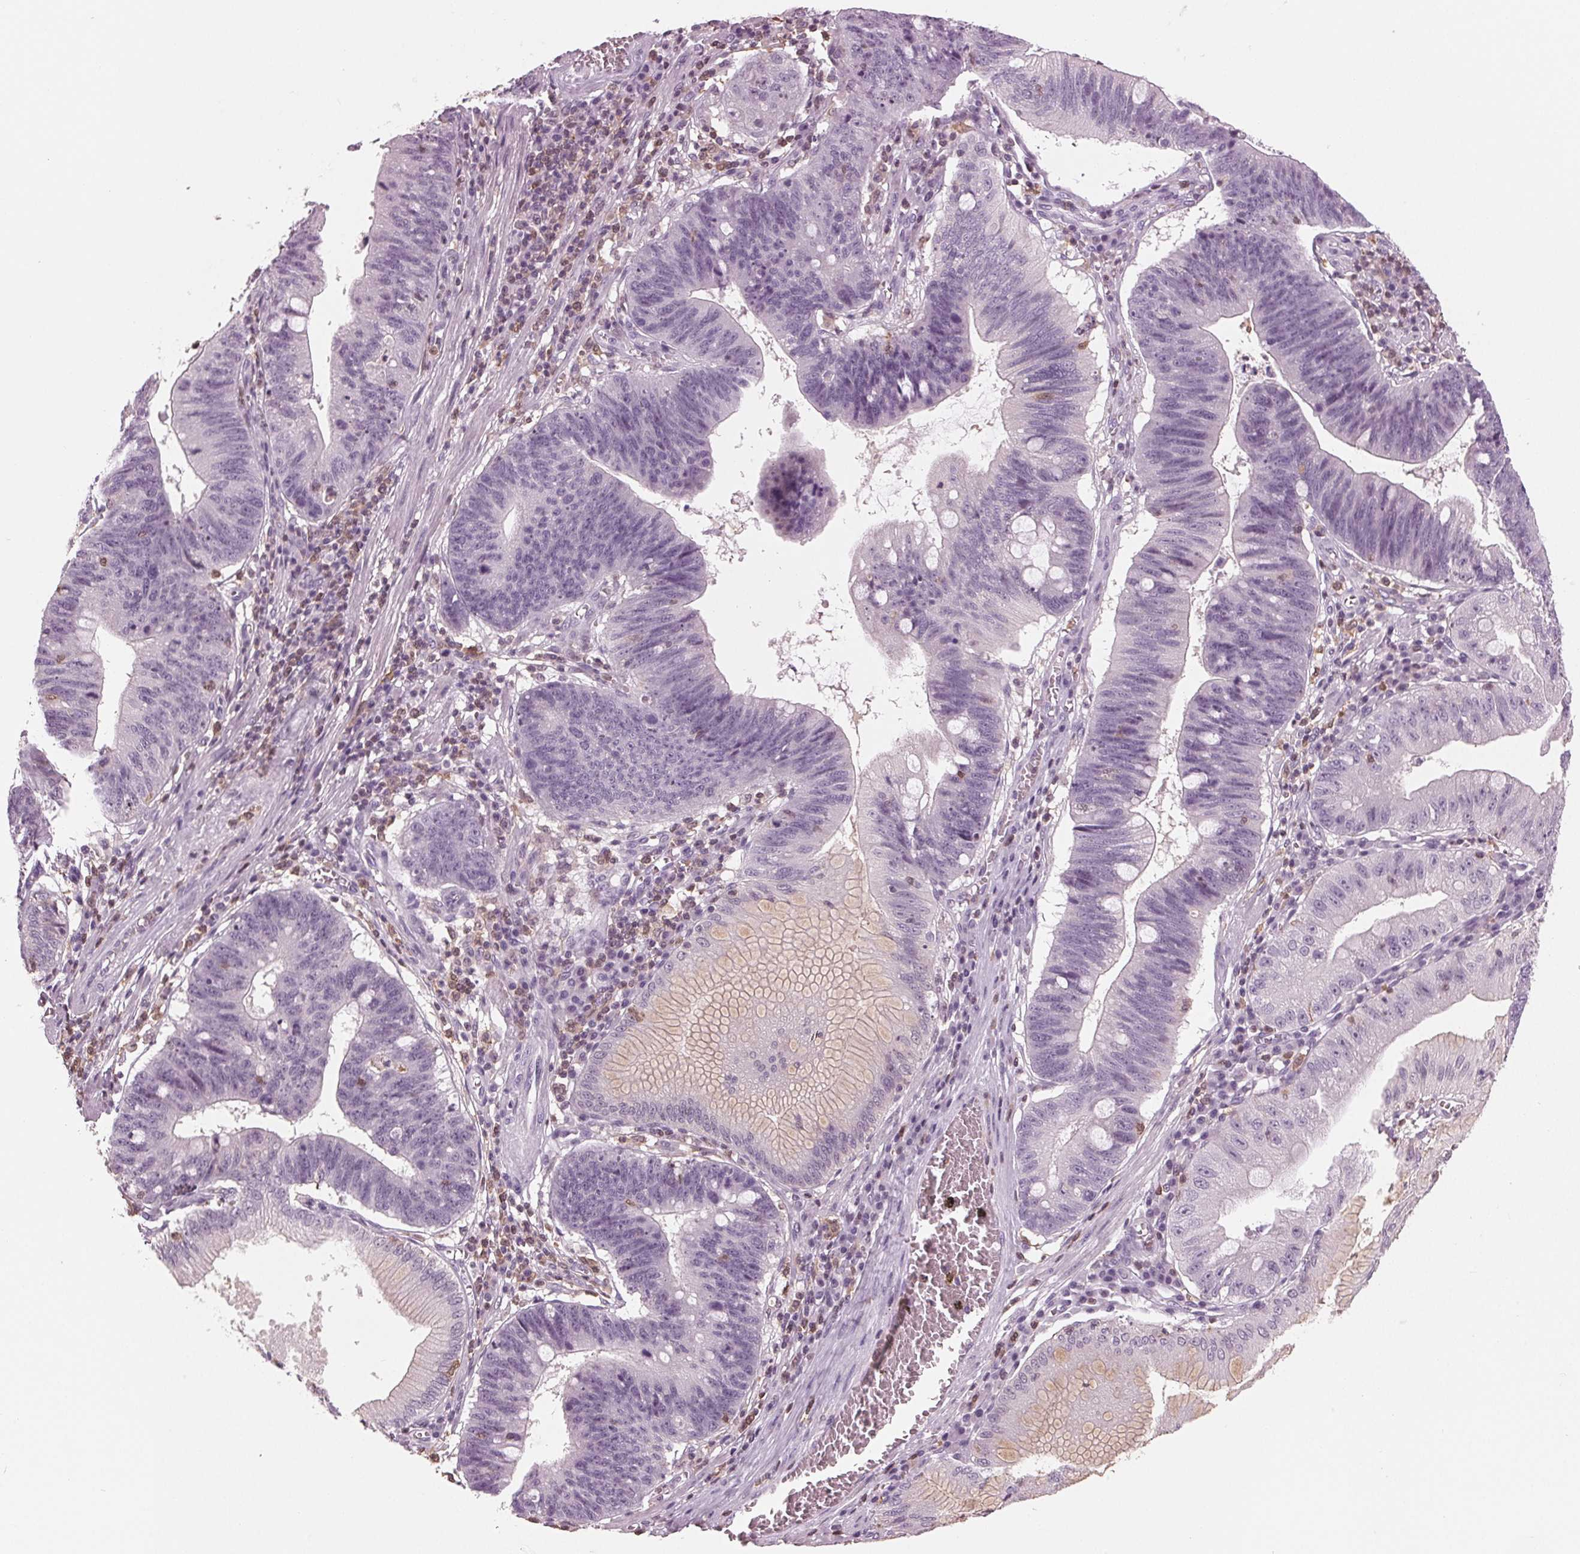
{"staining": {"intensity": "negative", "quantity": "none", "location": "none"}, "tissue": "stomach cancer", "cell_type": "Tumor cells", "image_type": "cancer", "snomed": [{"axis": "morphology", "description": "Adenocarcinoma, NOS"}, {"axis": "topography", "description": "Stomach"}], "caption": "Protein analysis of stomach adenocarcinoma displays no significant positivity in tumor cells. The staining is performed using DAB brown chromogen with nuclei counter-stained in using hematoxylin.", "gene": "BTLA", "patient": {"sex": "male", "age": 59}}